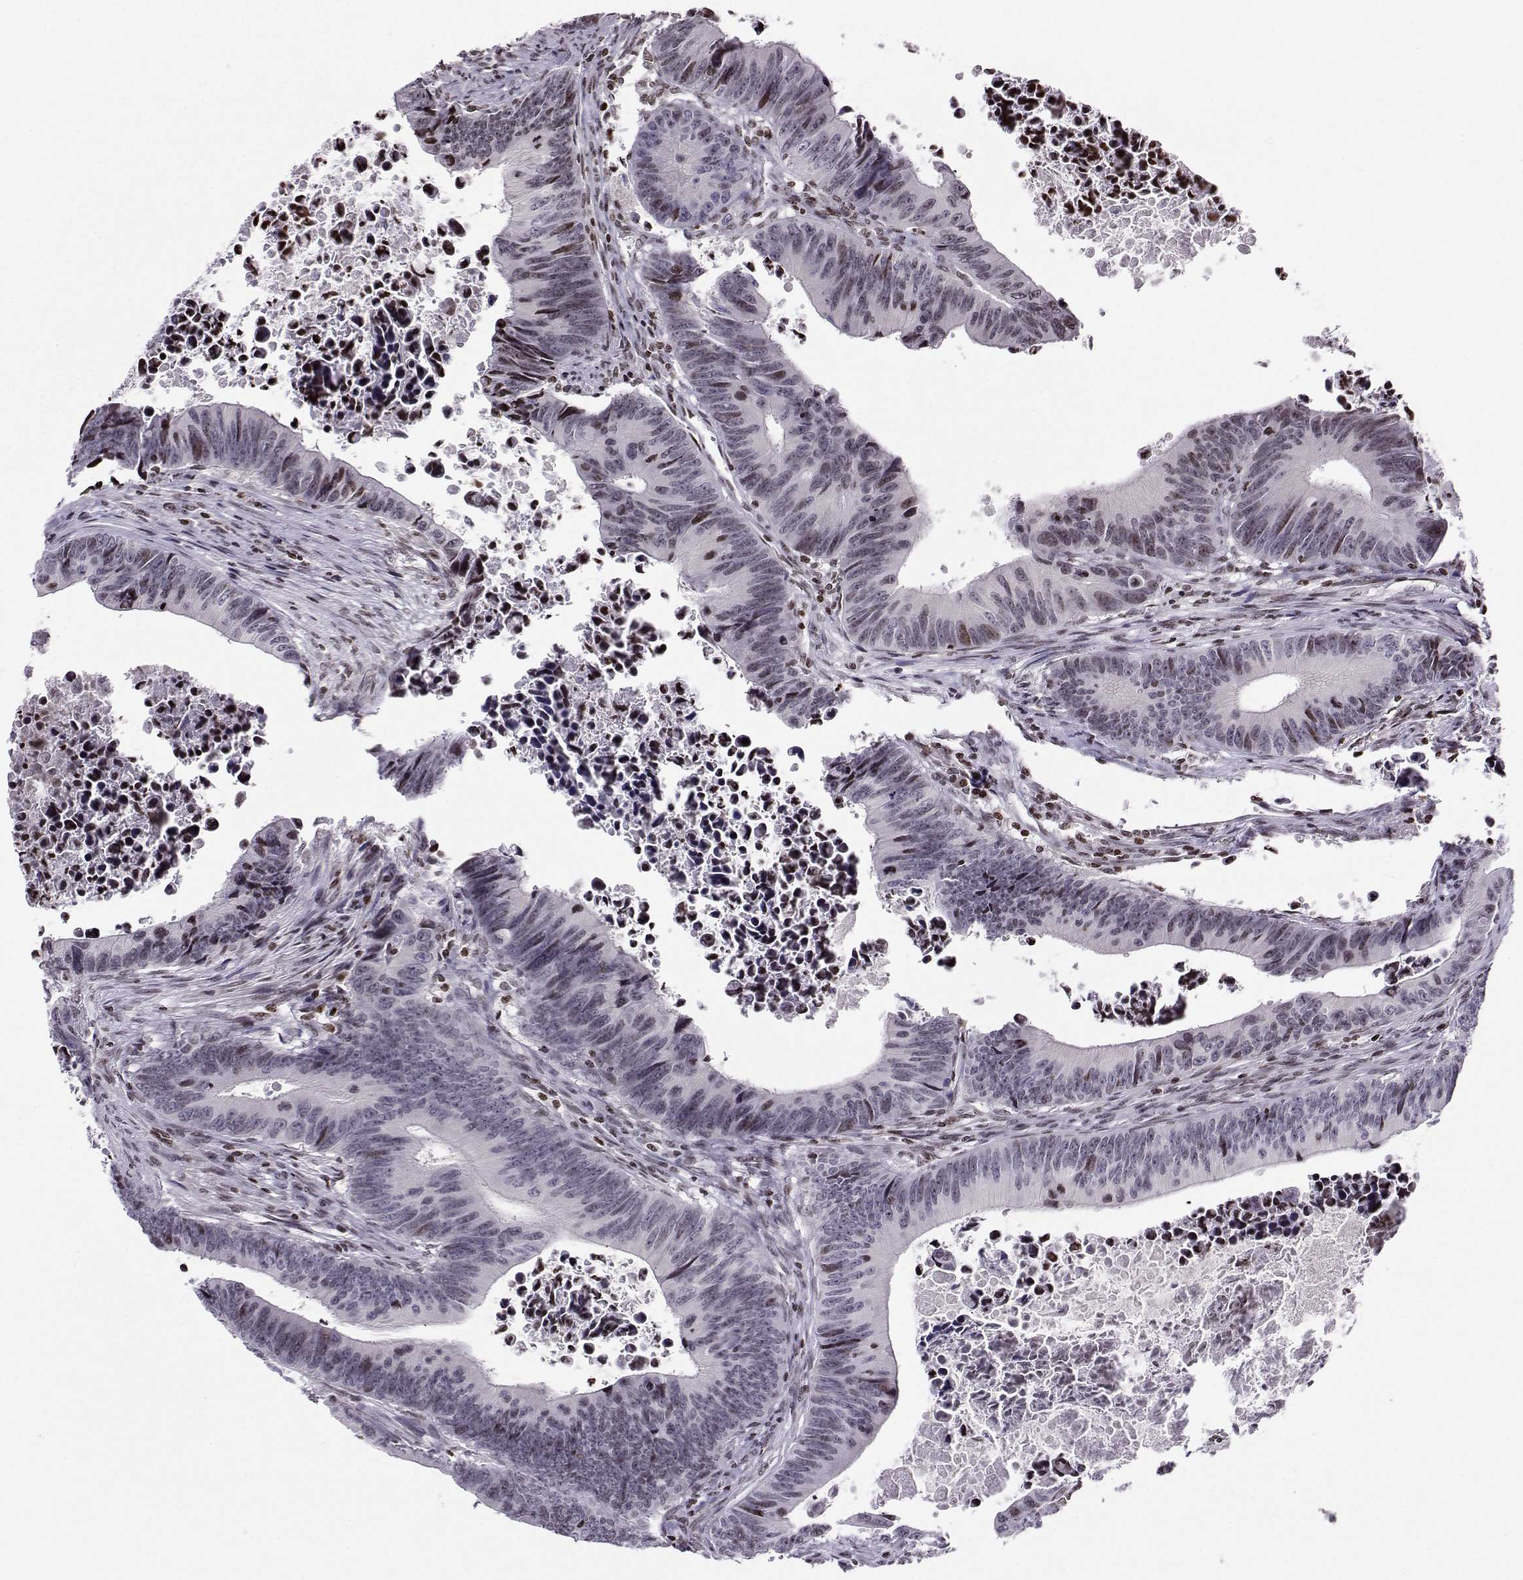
{"staining": {"intensity": "moderate", "quantity": "<25%", "location": "nuclear"}, "tissue": "colorectal cancer", "cell_type": "Tumor cells", "image_type": "cancer", "snomed": [{"axis": "morphology", "description": "Adenocarcinoma, NOS"}, {"axis": "topography", "description": "Colon"}], "caption": "The photomicrograph reveals a brown stain indicating the presence of a protein in the nuclear of tumor cells in colorectal cancer (adenocarcinoma).", "gene": "ZNF19", "patient": {"sex": "female", "age": 87}}